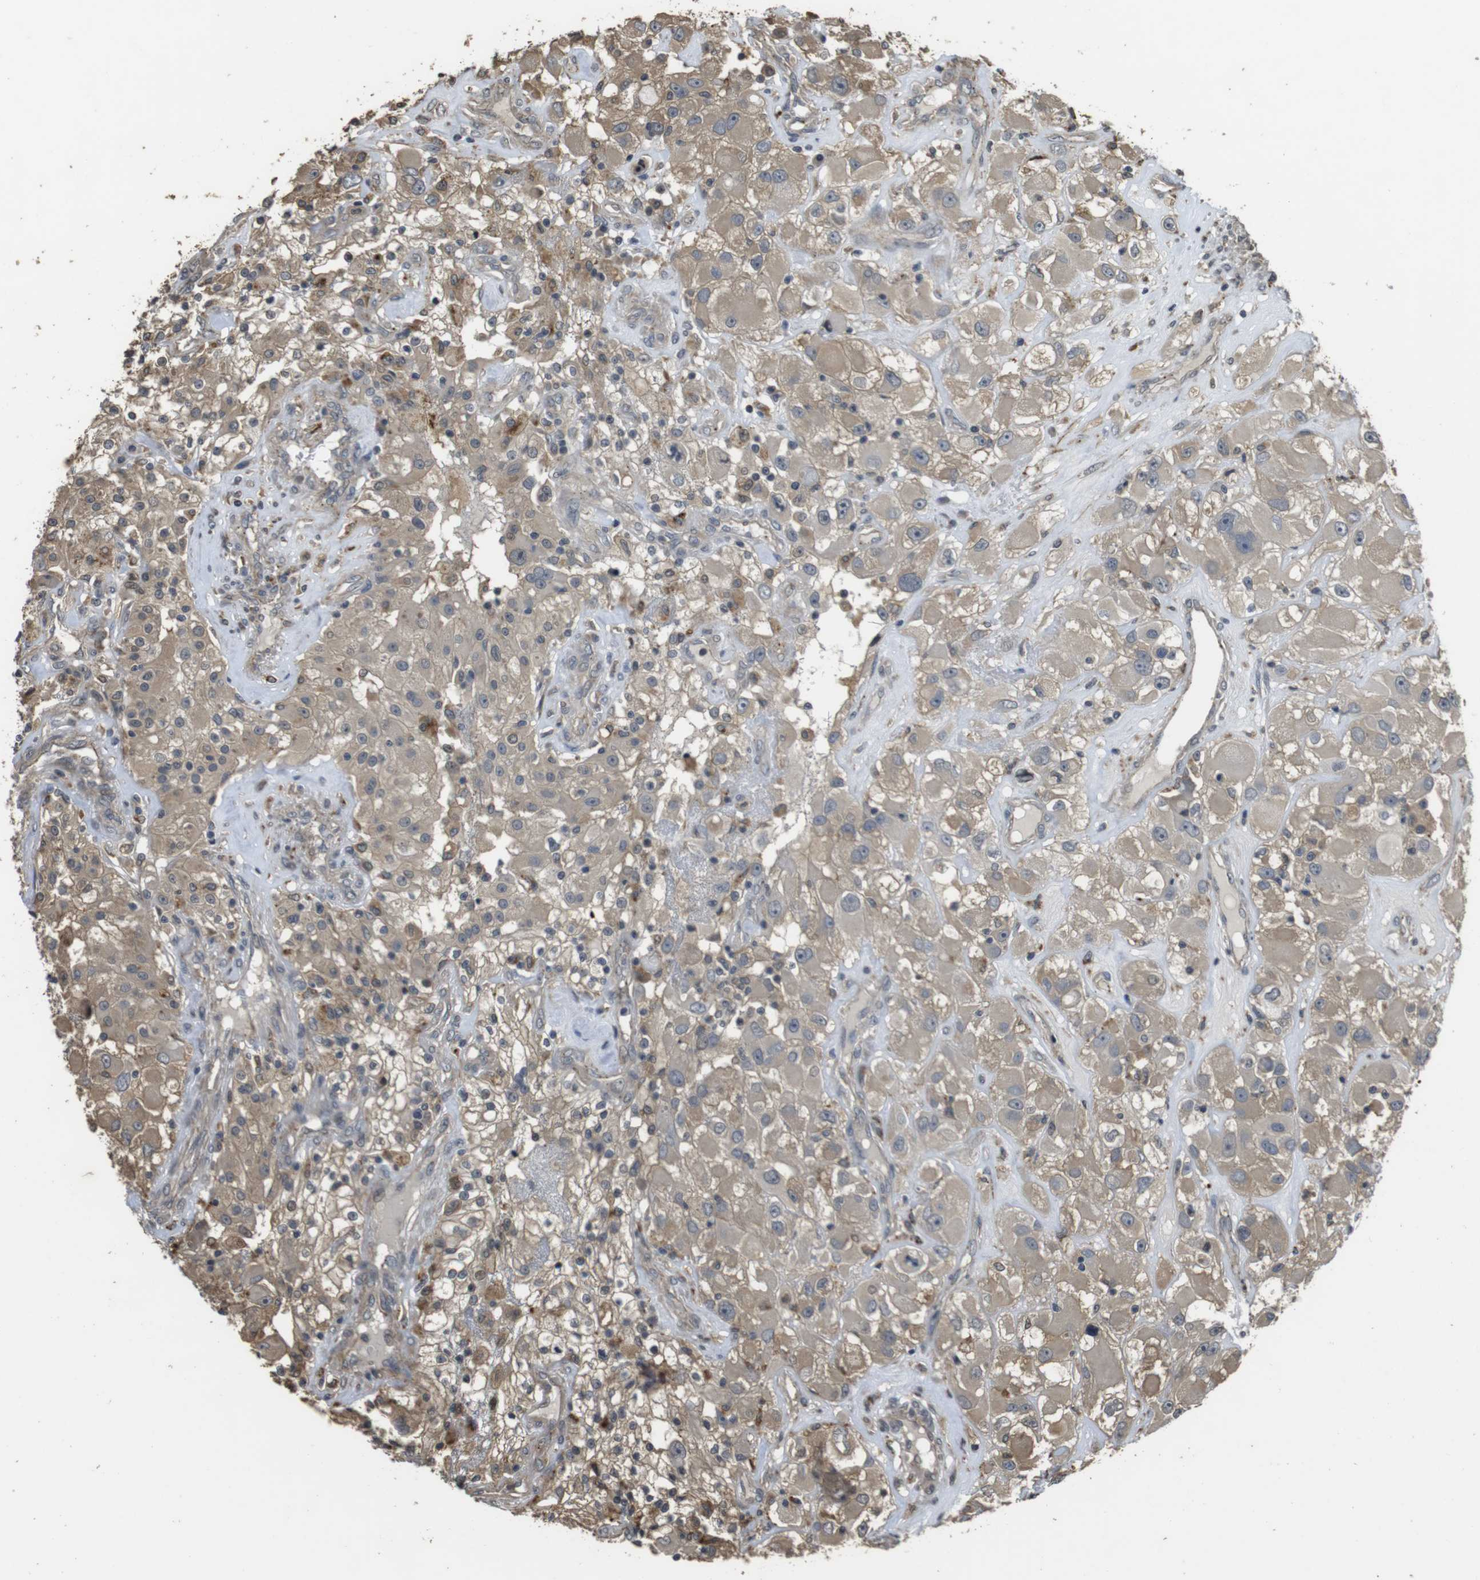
{"staining": {"intensity": "moderate", "quantity": ">75%", "location": "cytoplasmic/membranous"}, "tissue": "renal cancer", "cell_type": "Tumor cells", "image_type": "cancer", "snomed": [{"axis": "morphology", "description": "Adenocarcinoma, NOS"}, {"axis": "topography", "description": "Kidney"}], "caption": "A micrograph of adenocarcinoma (renal) stained for a protein reveals moderate cytoplasmic/membranous brown staining in tumor cells.", "gene": "FZD10", "patient": {"sex": "female", "age": 52}}